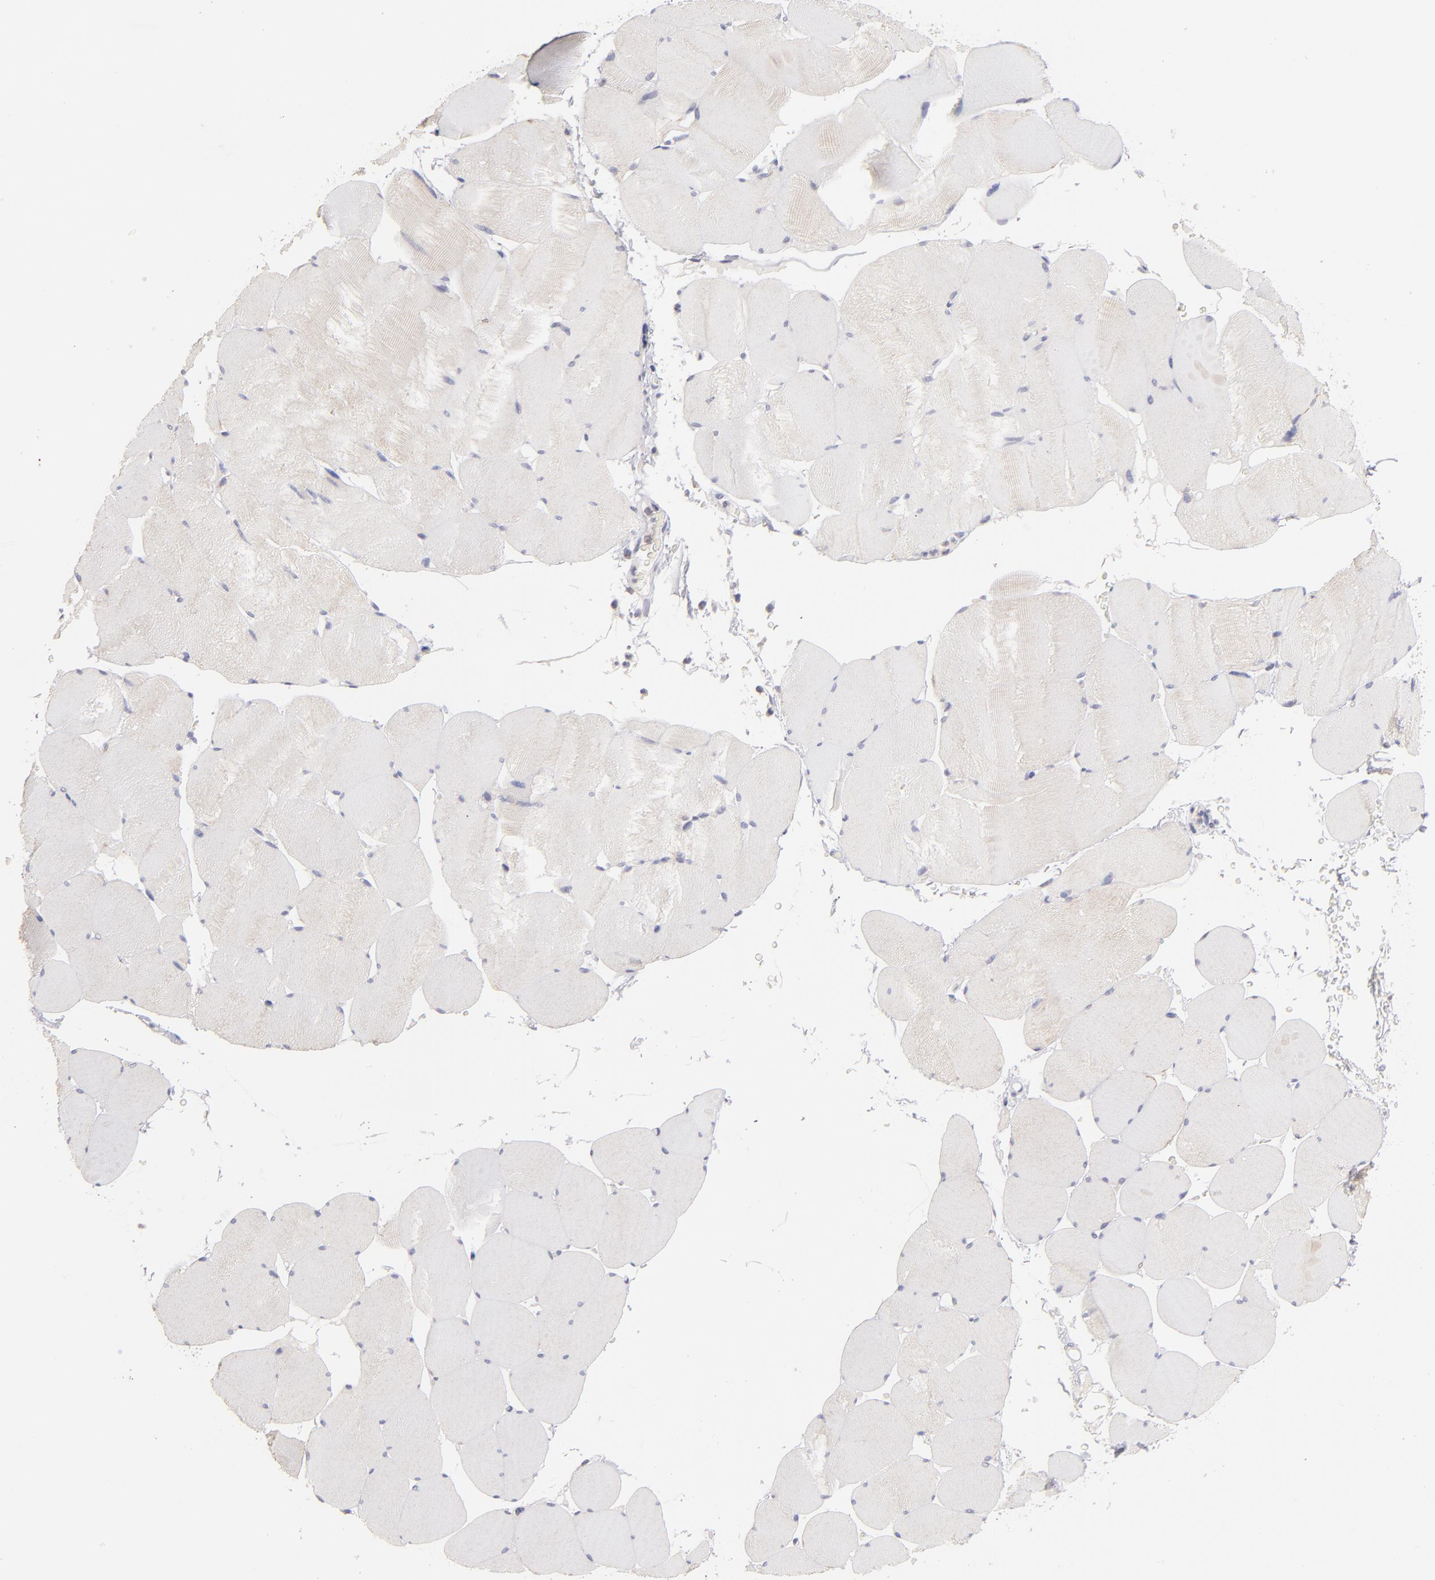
{"staining": {"intensity": "weak", "quantity": ">75%", "location": "cytoplasmic/membranous"}, "tissue": "skeletal muscle", "cell_type": "Myocytes", "image_type": "normal", "snomed": [{"axis": "morphology", "description": "Normal tissue, NOS"}, {"axis": "topography", "description": "Skeletal muscle"}], "caption": "The micrograph displays staining of benign skeletal muscle, revealing weak cytoplasmic/membranous protein positivity (brown color) within myocytes.", "gene": "HCCS", "patient": {"sex": "male", "age": 62}}